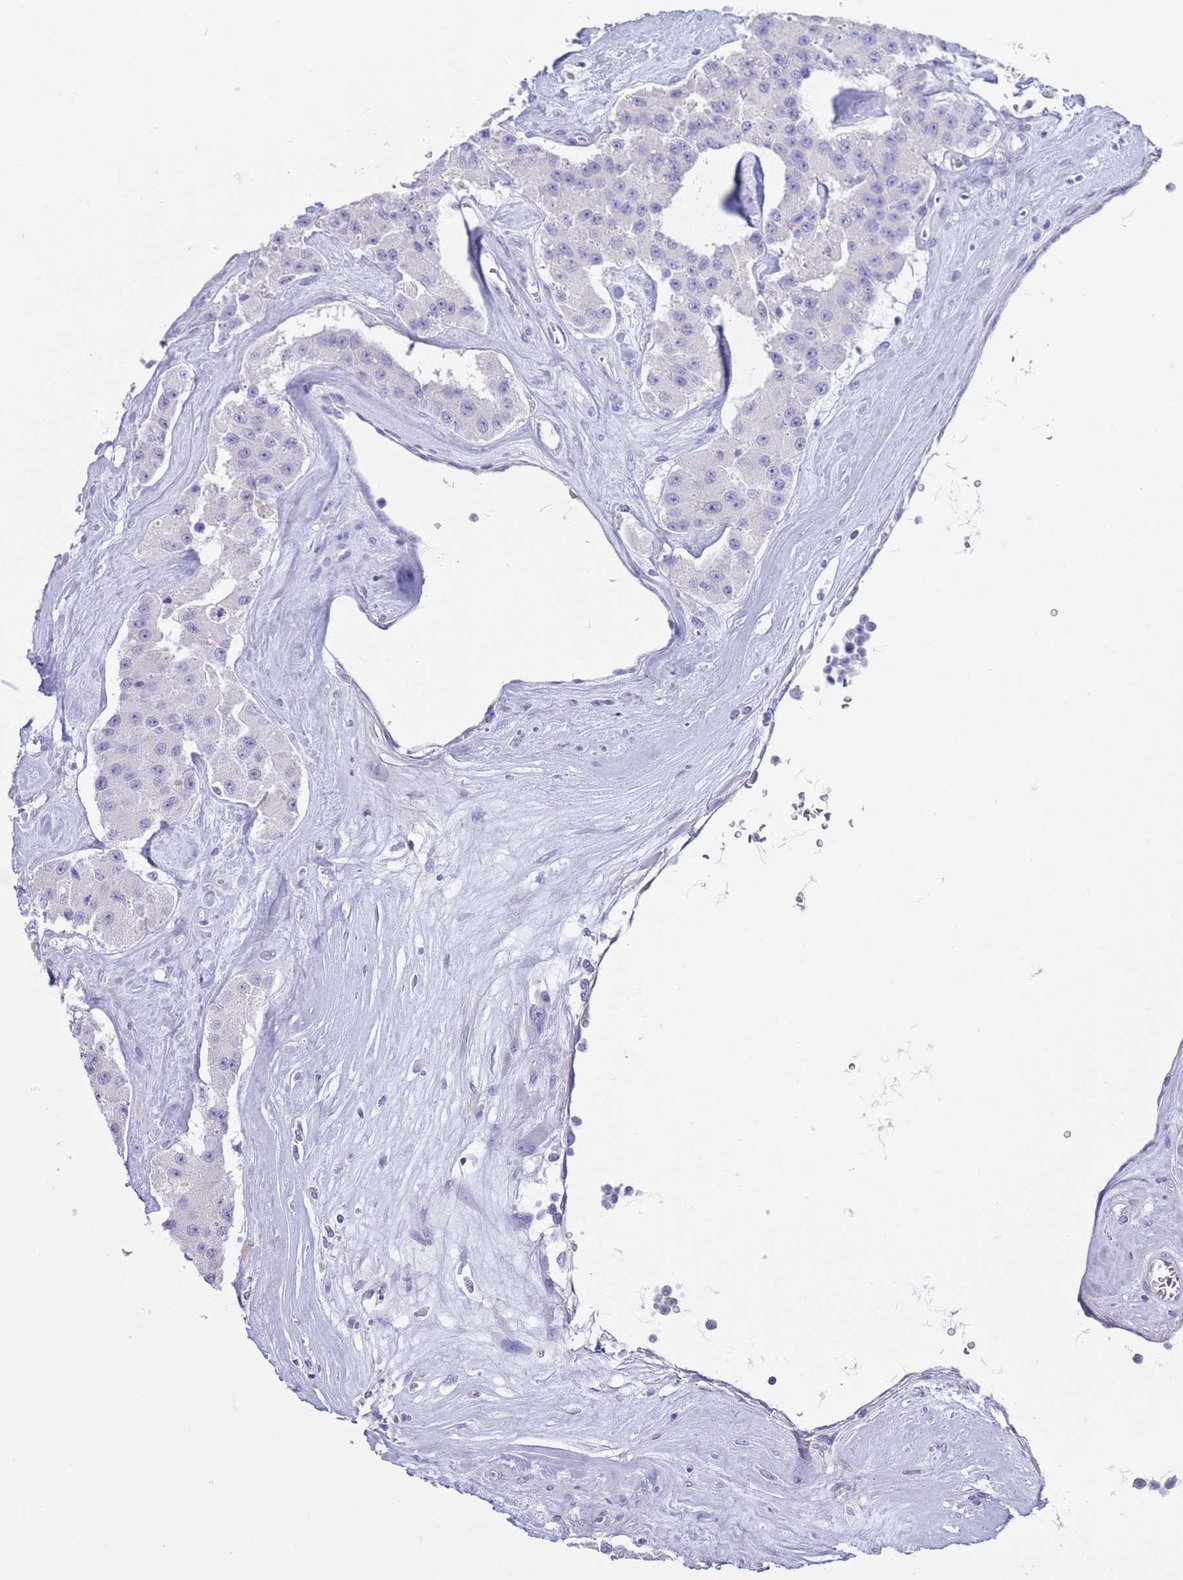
{"staining": {"intensity": "negative", "quantity": "none", "location": "none"}, "tissue": "carcinoid", "cell_type": "Tumor cells", "image_type": "cancer", "snomed": [{"axis": "morphology", "description": "Carcinoid, malignant, NOS"}, {"axis": "topography", "description": "Pancreas"}], "caption": "This is a micrograph of immunohistochemistry (IHC) staining of malignant carcinoid, which shows no expression in tumor cells.", "gene": "CD37", "patient": {"sex": "male", "age": 41}}